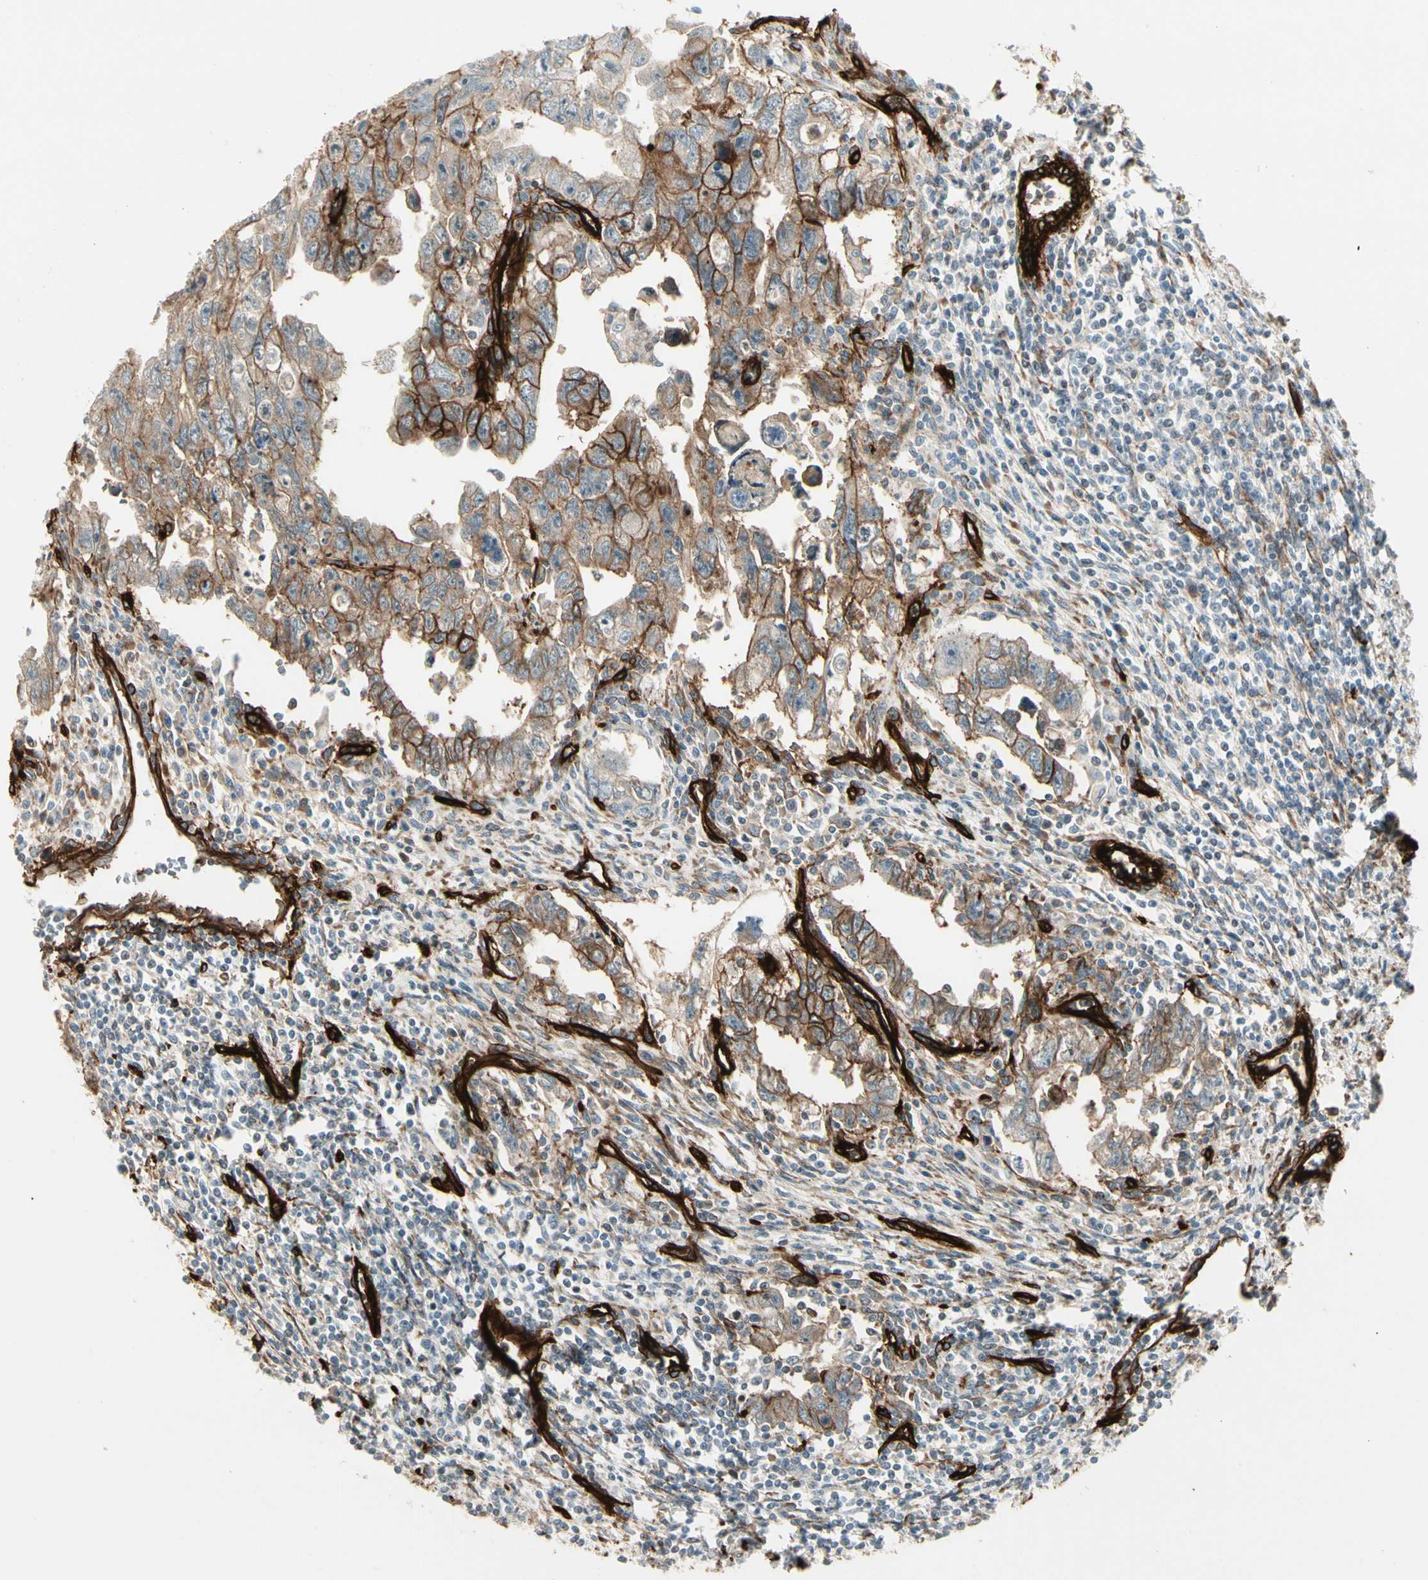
{"staining": {"intensity": "moderate", "quantity": ">75%", "location": "cytoplasmic/membranous"}, "tissue": "testis cancer", "cell_type": "Tumor cells", "image_type": "cancer", "snomed": [{"axis": "morphology", "description": "Carcinoma, Embryonal, NOS"}, {"axis": "topography", "description": "Testis"}], "caption": "Testis embryonal carcinoma stained with a protein marker exhibits moderate staining in tumor cells.", "gene": "MCAM", "patient": {"sex": "male", "age": 28}}